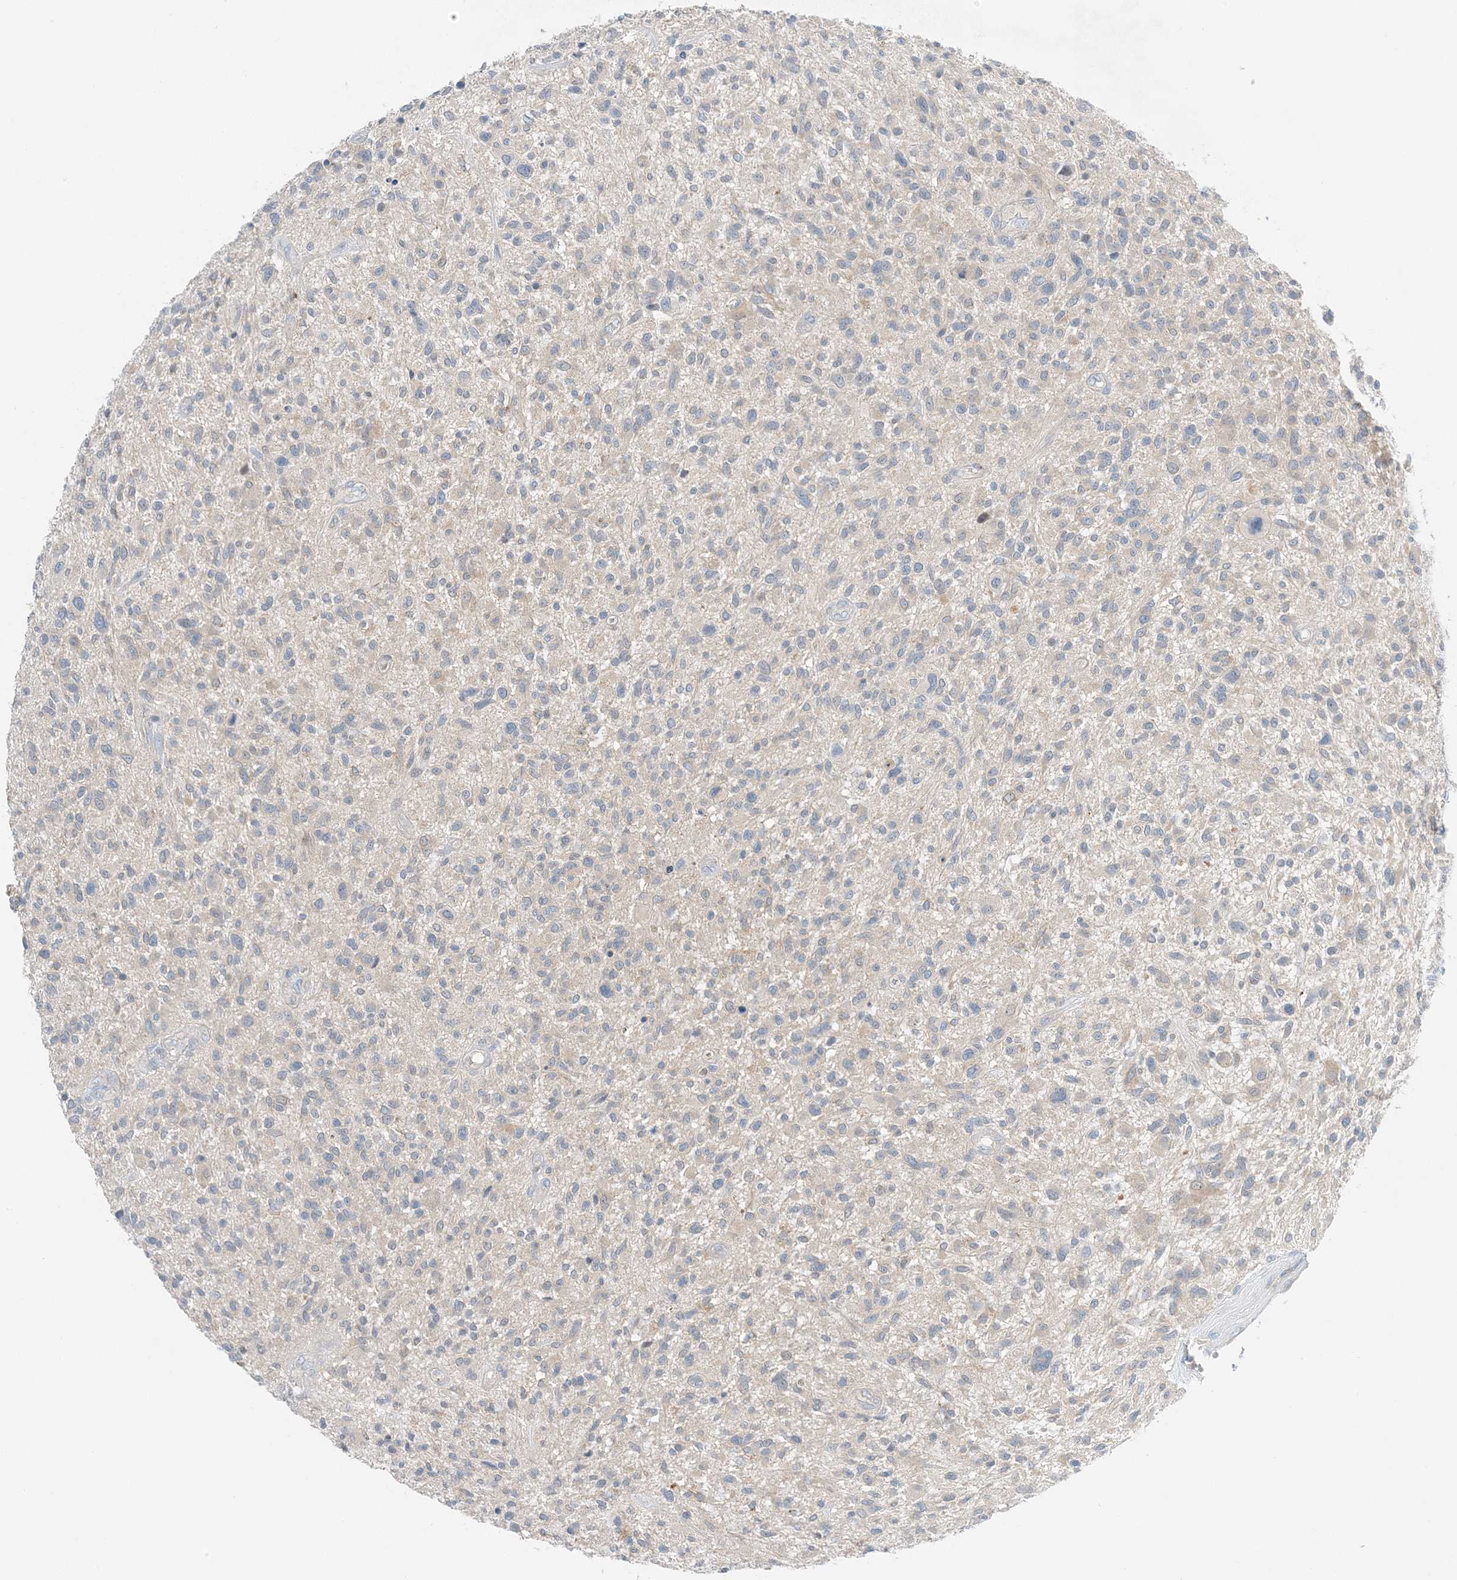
{"staining": {"intensity": "negative", "quantity": "none", "location": "none"}, "tissue": "glioma", "cell_type": "Tumor cells", "image_type": "cancer", "snomed": [{"axis": "morphology", "description": "Glioma, malignant, High grade"}, {"axis": "topography", "description": "Brain"}], "caption": "Tumor cells are negative for brown protein staining in glioma.", "gene": "KIFBP", "patient": {"sex": "male", "age": 47}}